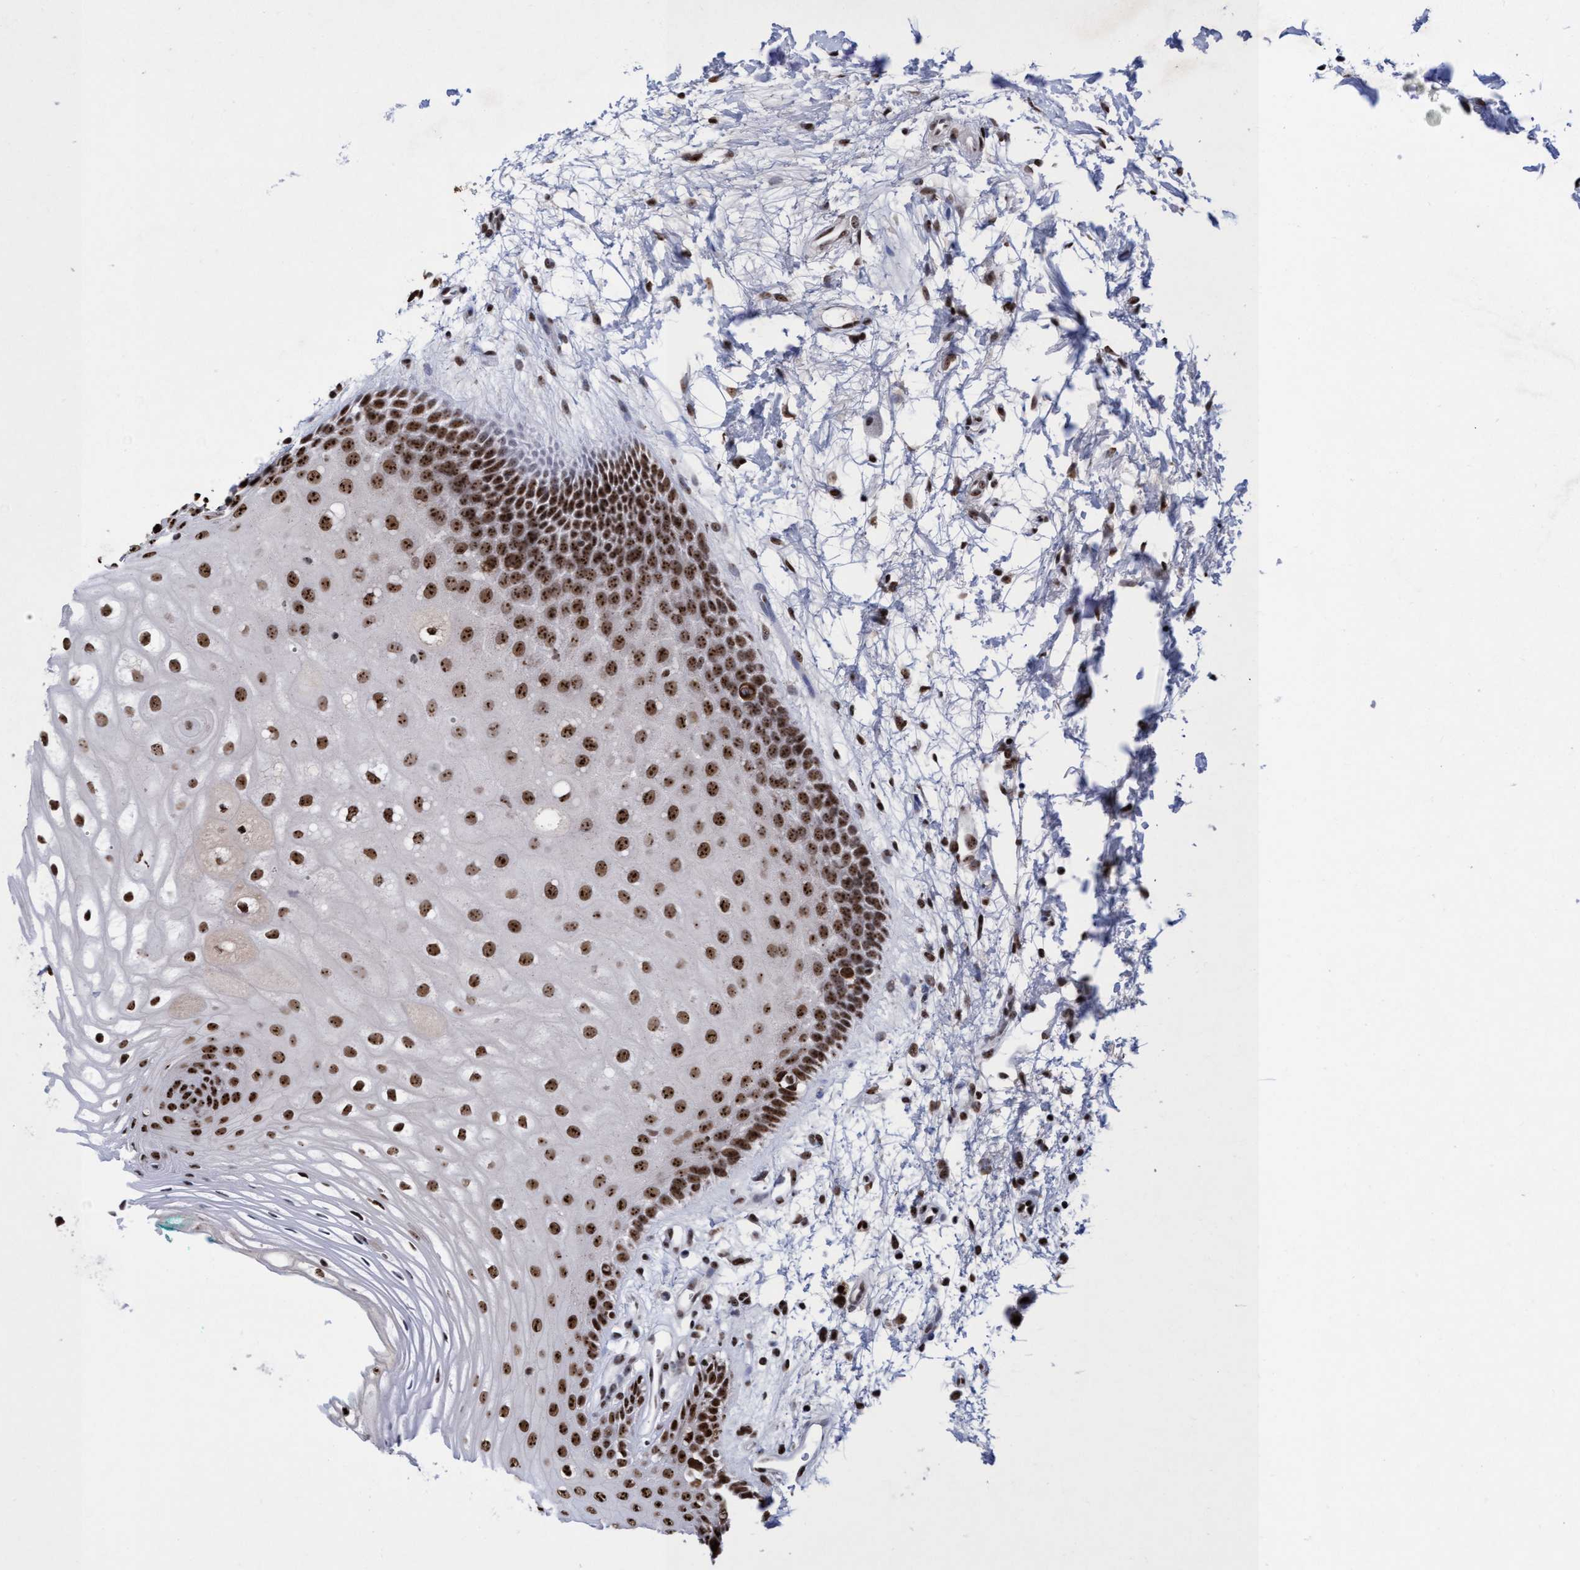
{"staining": {"intensity": "strong", "quantity": ">75%", "location": "nuclear"}, "tissue": "oral mucosa", "cell_type": "Squamous epithelial cells", "image_type": "normal", "snomed": [{"axis": "morphology", "description": "Normal tissue, NOS"}, {"axis": "topography", "description": "Skeletal muscle"}, {"axis": "topography", "description": "Oral tissue"}, {"axis": "topography", "description": "Peripheral nerve tissue"}], "caption": "The photomicrograph exhibits a brown stain indicating the presence of a protein in the nuclear of squamous epithelial cells in oral mucosa.", "gene": "EFCAB10", "patient": {"sex": "female", "age": 84}}